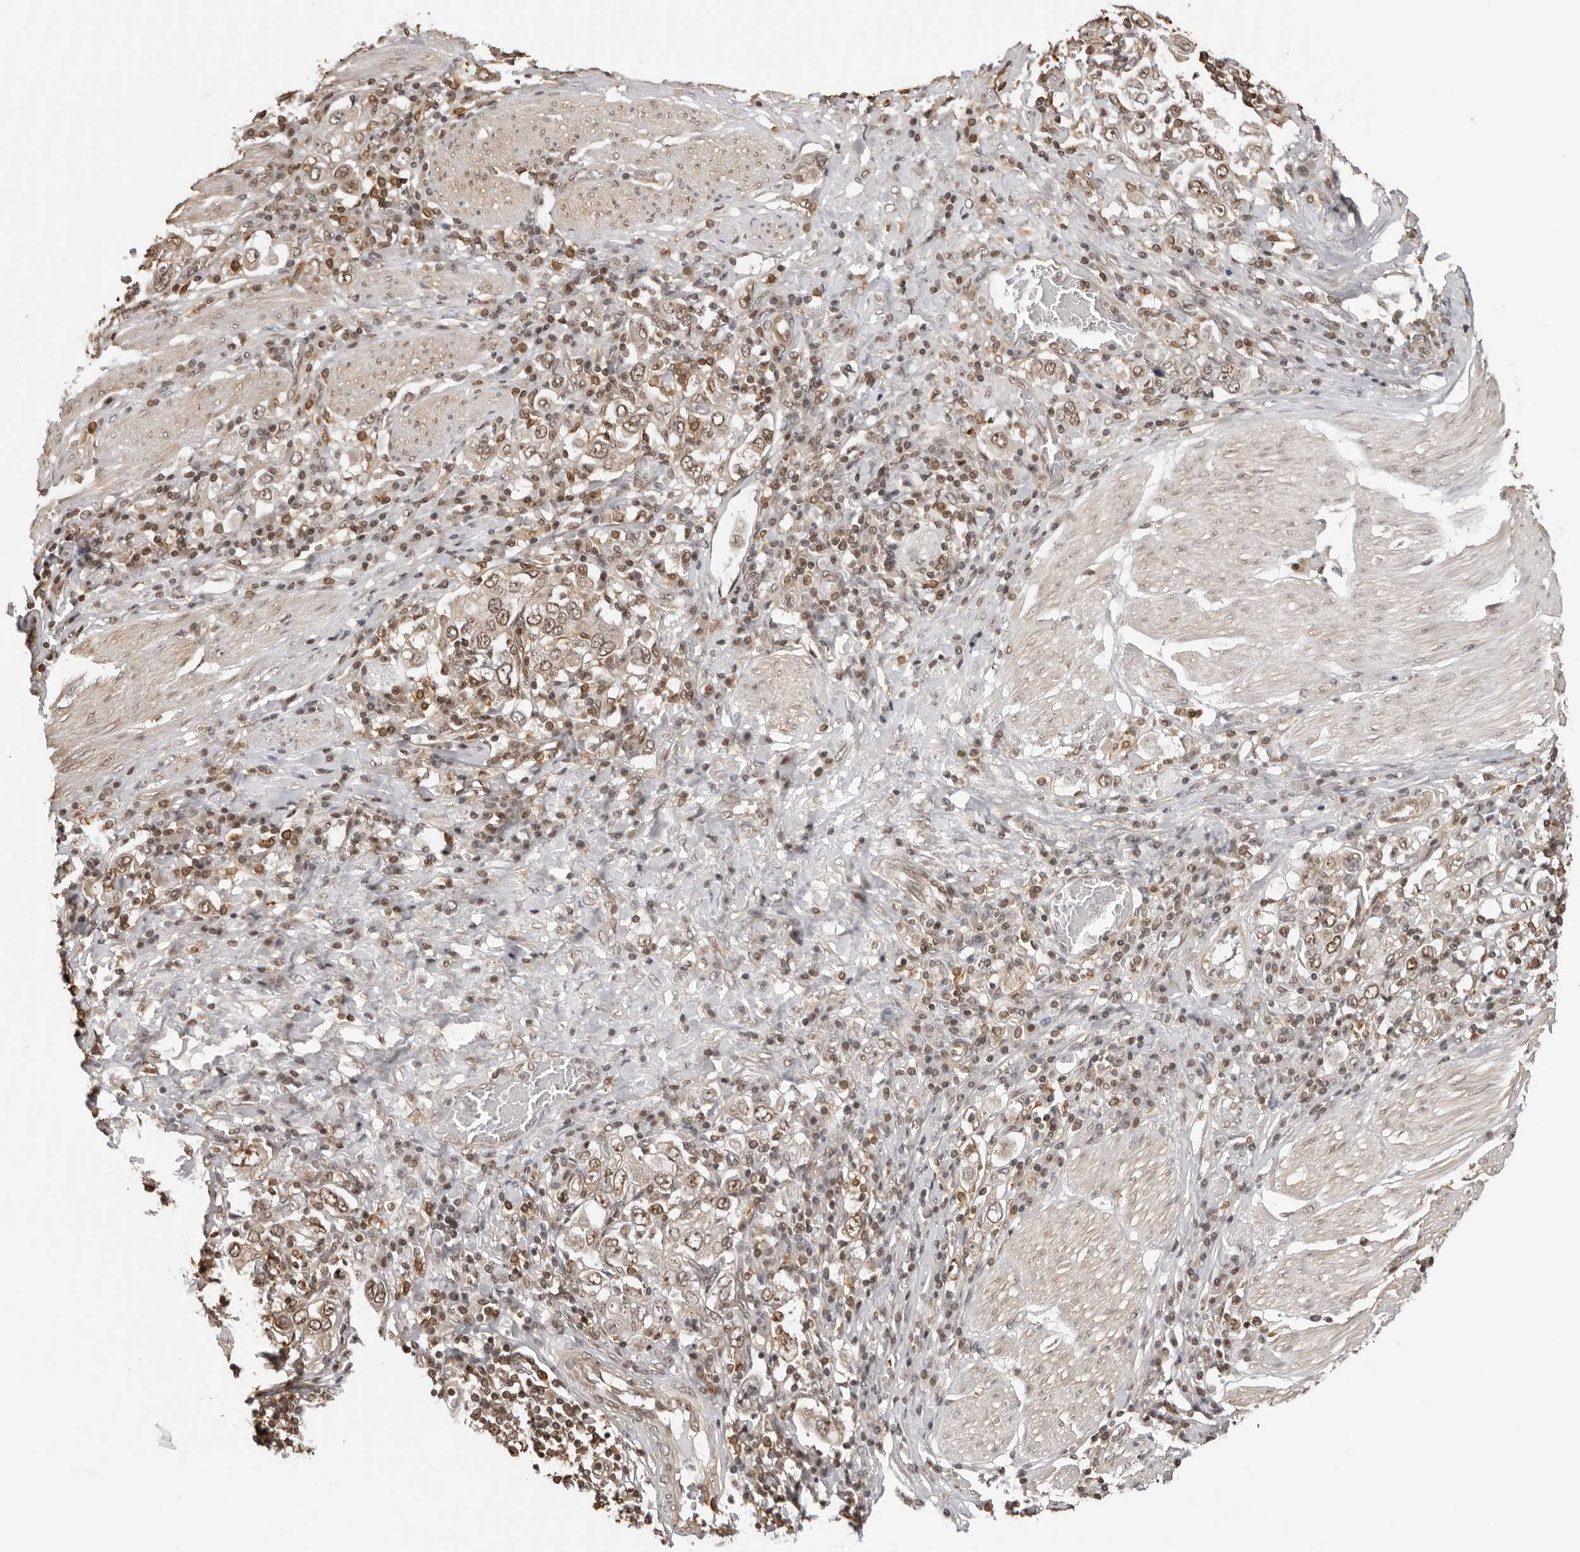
{"staining": {"intensity": "weak", "quantity": "25%-75%", "location": "nuclear"}, "tissue": "stomach cancer", "cell_type": "Tumor cells", "image_type": "cancer", "snomed": [{"axis": "morphology", "description": "Adenocarcinoma, NOS"}, {"axis": "topography", "description": "Stomach, upper"}], "caption": "Human stomach adenocarcinoma stained for a protein (brown) displays weak nuclear positive expression in approximately 25%-75% of tumor cells.", "gene": "SDE2", "patient": {"sex": "male", "age": 62}}